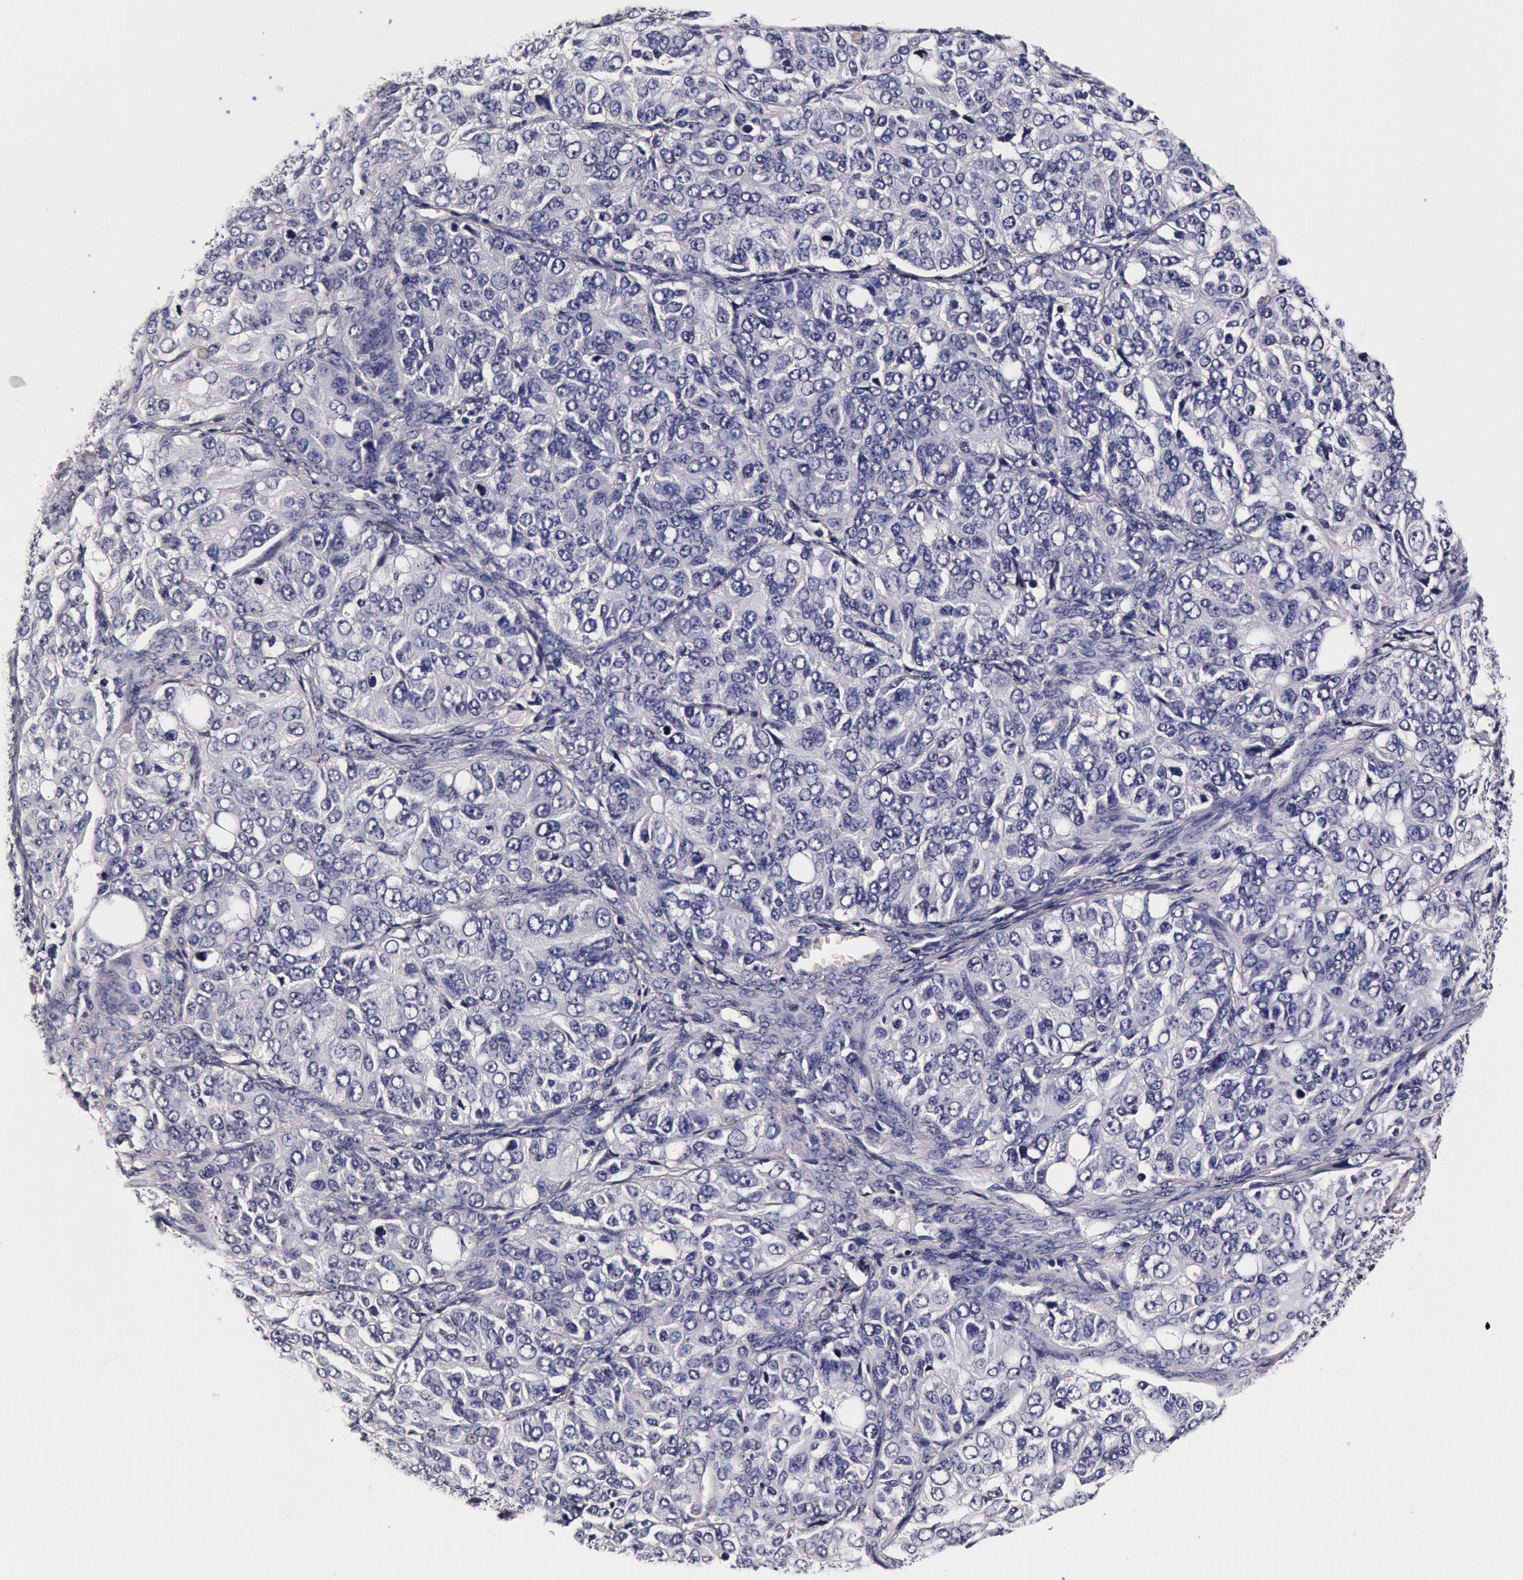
{"staining": {"intensity": "negative", "quantity": "none", "location": "none"}, "tissue": "ovarian cancer", "cell_type": "Tumor cells", "image_type": "cancer", "snomed": [{"axis": "morphology", "description": "Carcinoma, endometroid"}, {"axis": "topography", "description": "Ovary"}], "caption": "The photomicrograph reveals no staining of tumor cells in ovarian cancer (endometroid carcinoma). Brightfield microscopy of immunohistochemistry (IHC) stained with DAB (3,3'-diaminobenzidine) (brown) and hematoxylin (blue), captured at high magnification.", "gene": "CCDC22", "patient": {"sex": "female", "age": 51}}